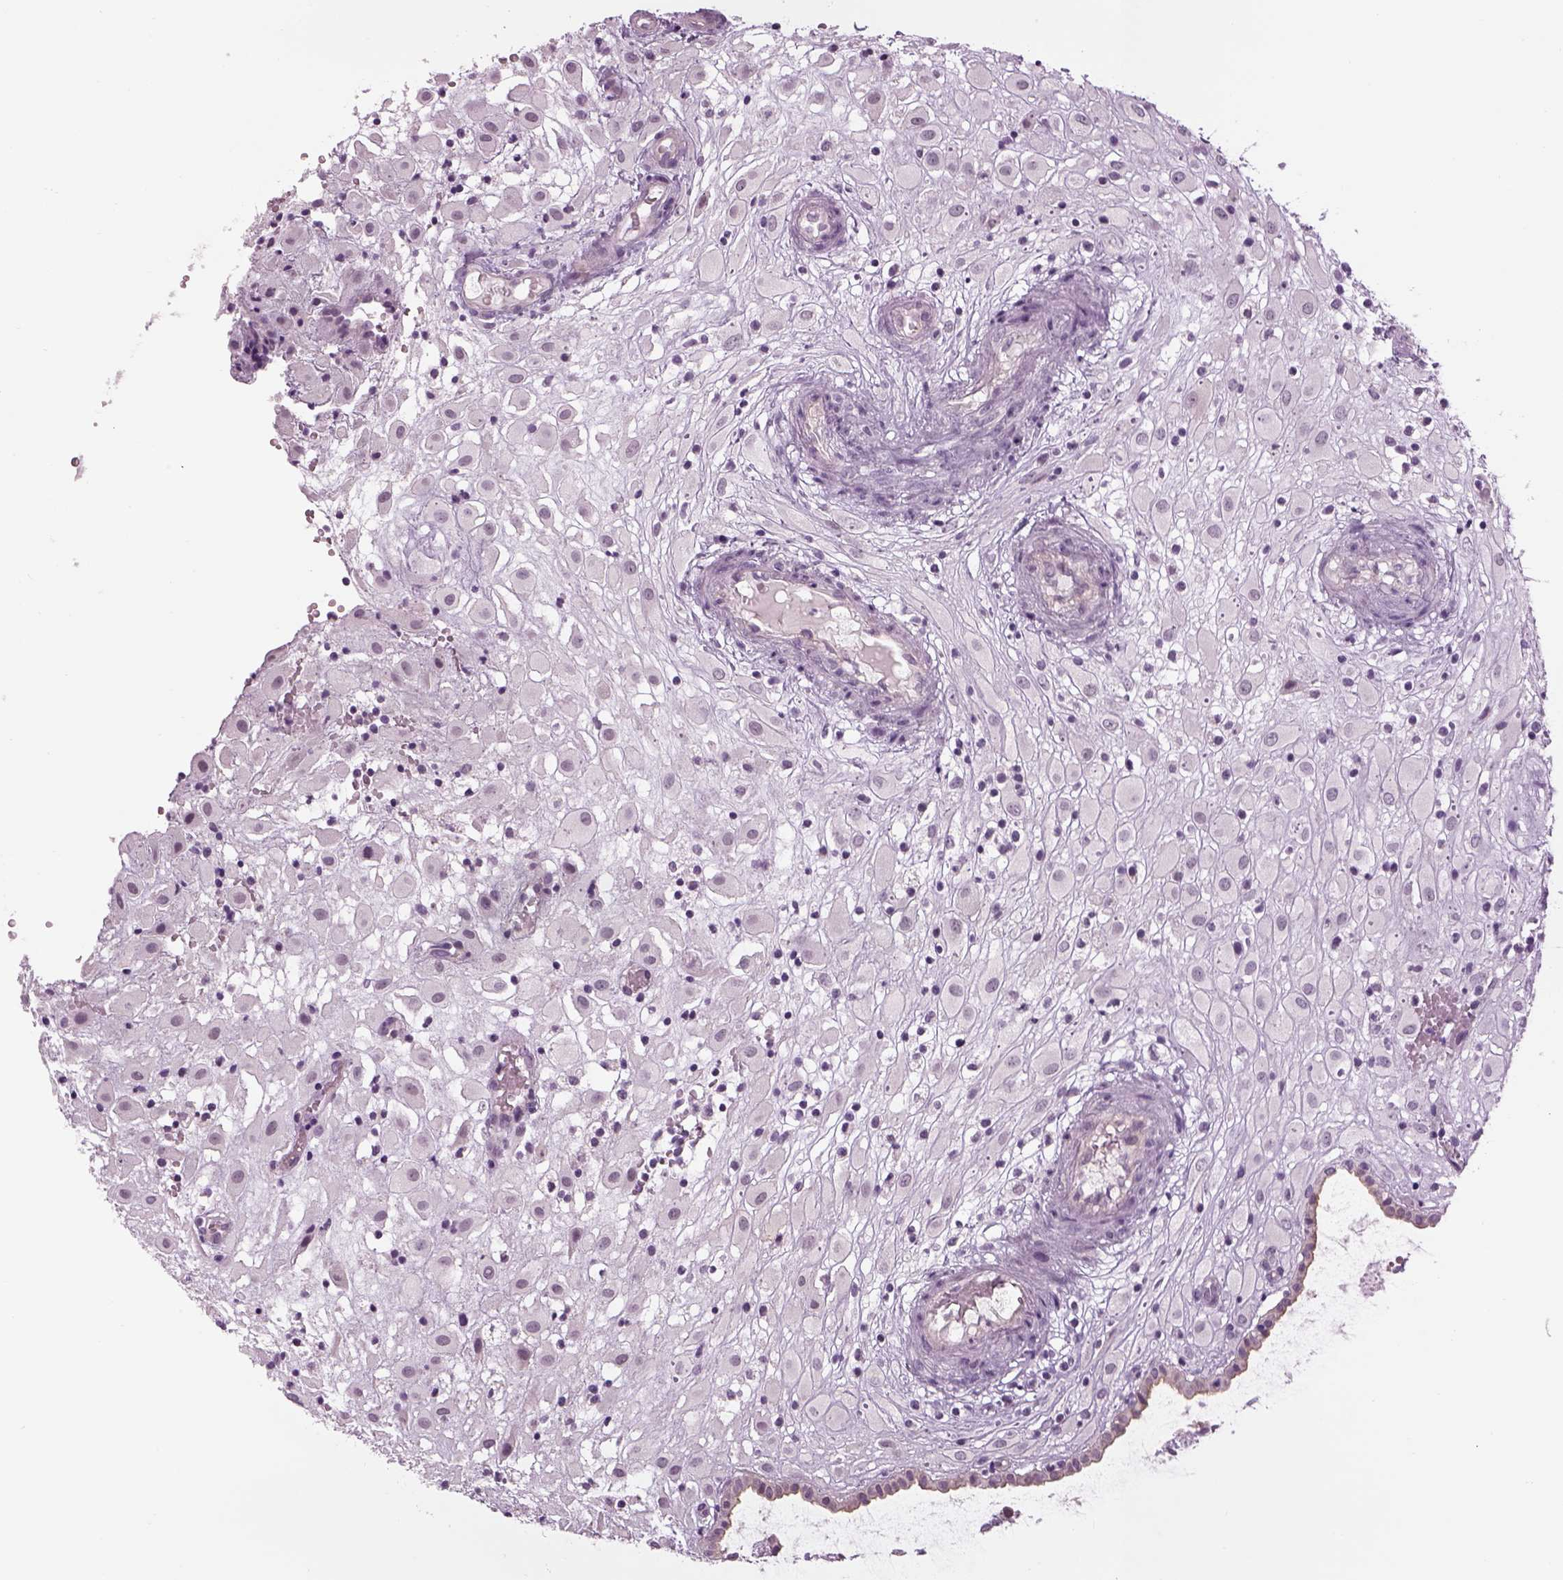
{"staining": {"intensity": "negative", "quantity": "none", "location": "none"}, "tissue": "placenta", "cell_type": "Decidual cells", "image_type": "normal", "snomed": [{"axis": "morphology", "description": "Normal tissue, NOS"}, {"axis": "topography", "description": "Placenta"}], "caption": "Immunohistochemistry photomicrograph of unremarkable placenta: placenta stained with DAB displays no significant protein staining in decidual cells. Nuclei are stained in blue.", "gene": "LRRIQ3", "patient": {"sex": "female", "age": 24}}